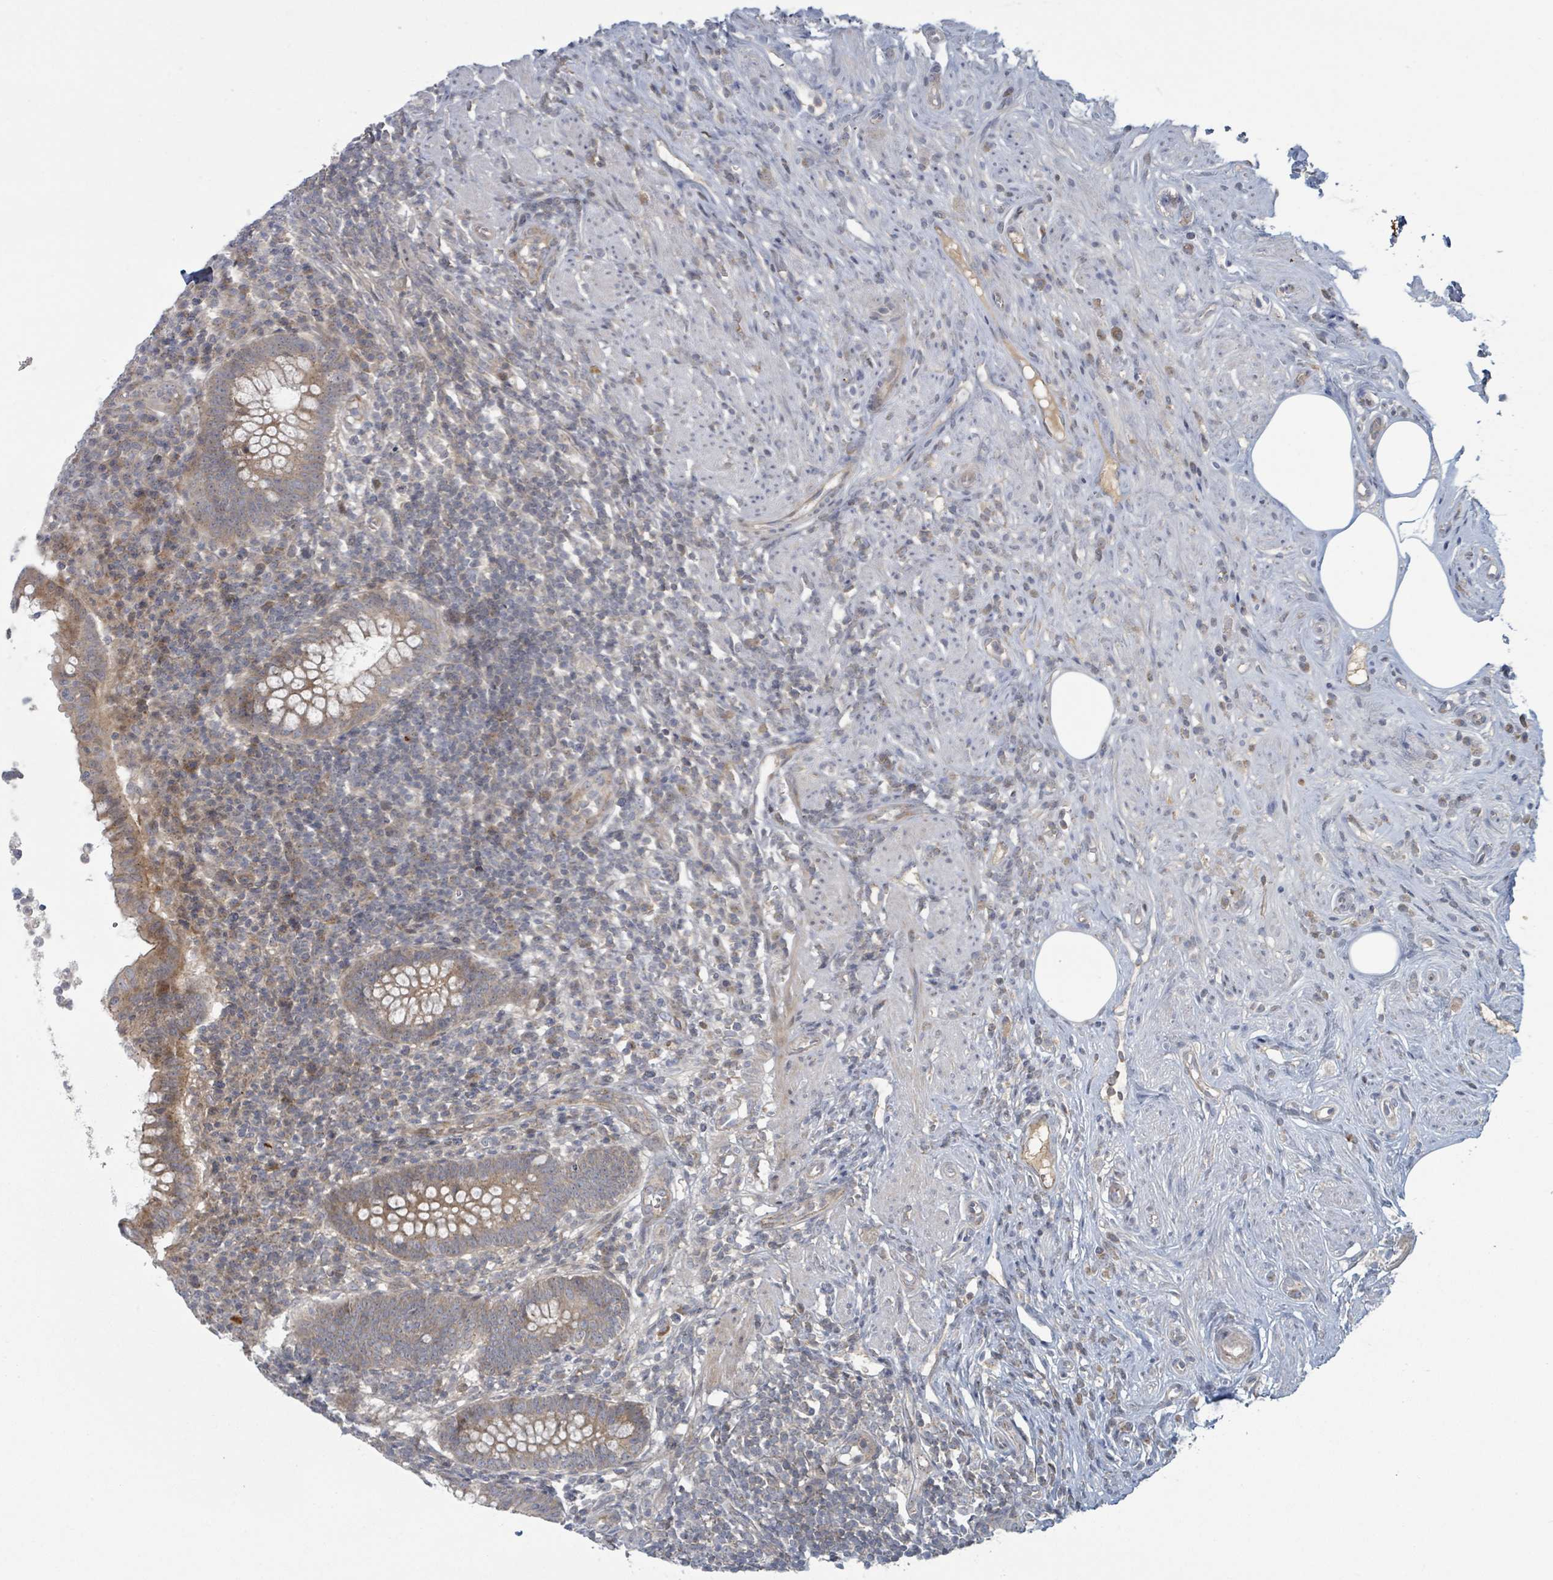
{"staining": {"intensity": "moderate", "quantity": ">75%", "location": "cytoplasmic/membranous"}, "tissue": "appendix", "cell_type": "Glandular cells", "image_type": "normal", "snomed": [{"axis": "morphology", "description": "Normal tissue, NOS"}, {"axis": "topography", "description": "Appendix"}], "caption": "Appendix stained with a protein marker exhibits moderate staining in glandular cells.", "gene": "COL5A3", "patient": {"sex": "female", "age": 56}}